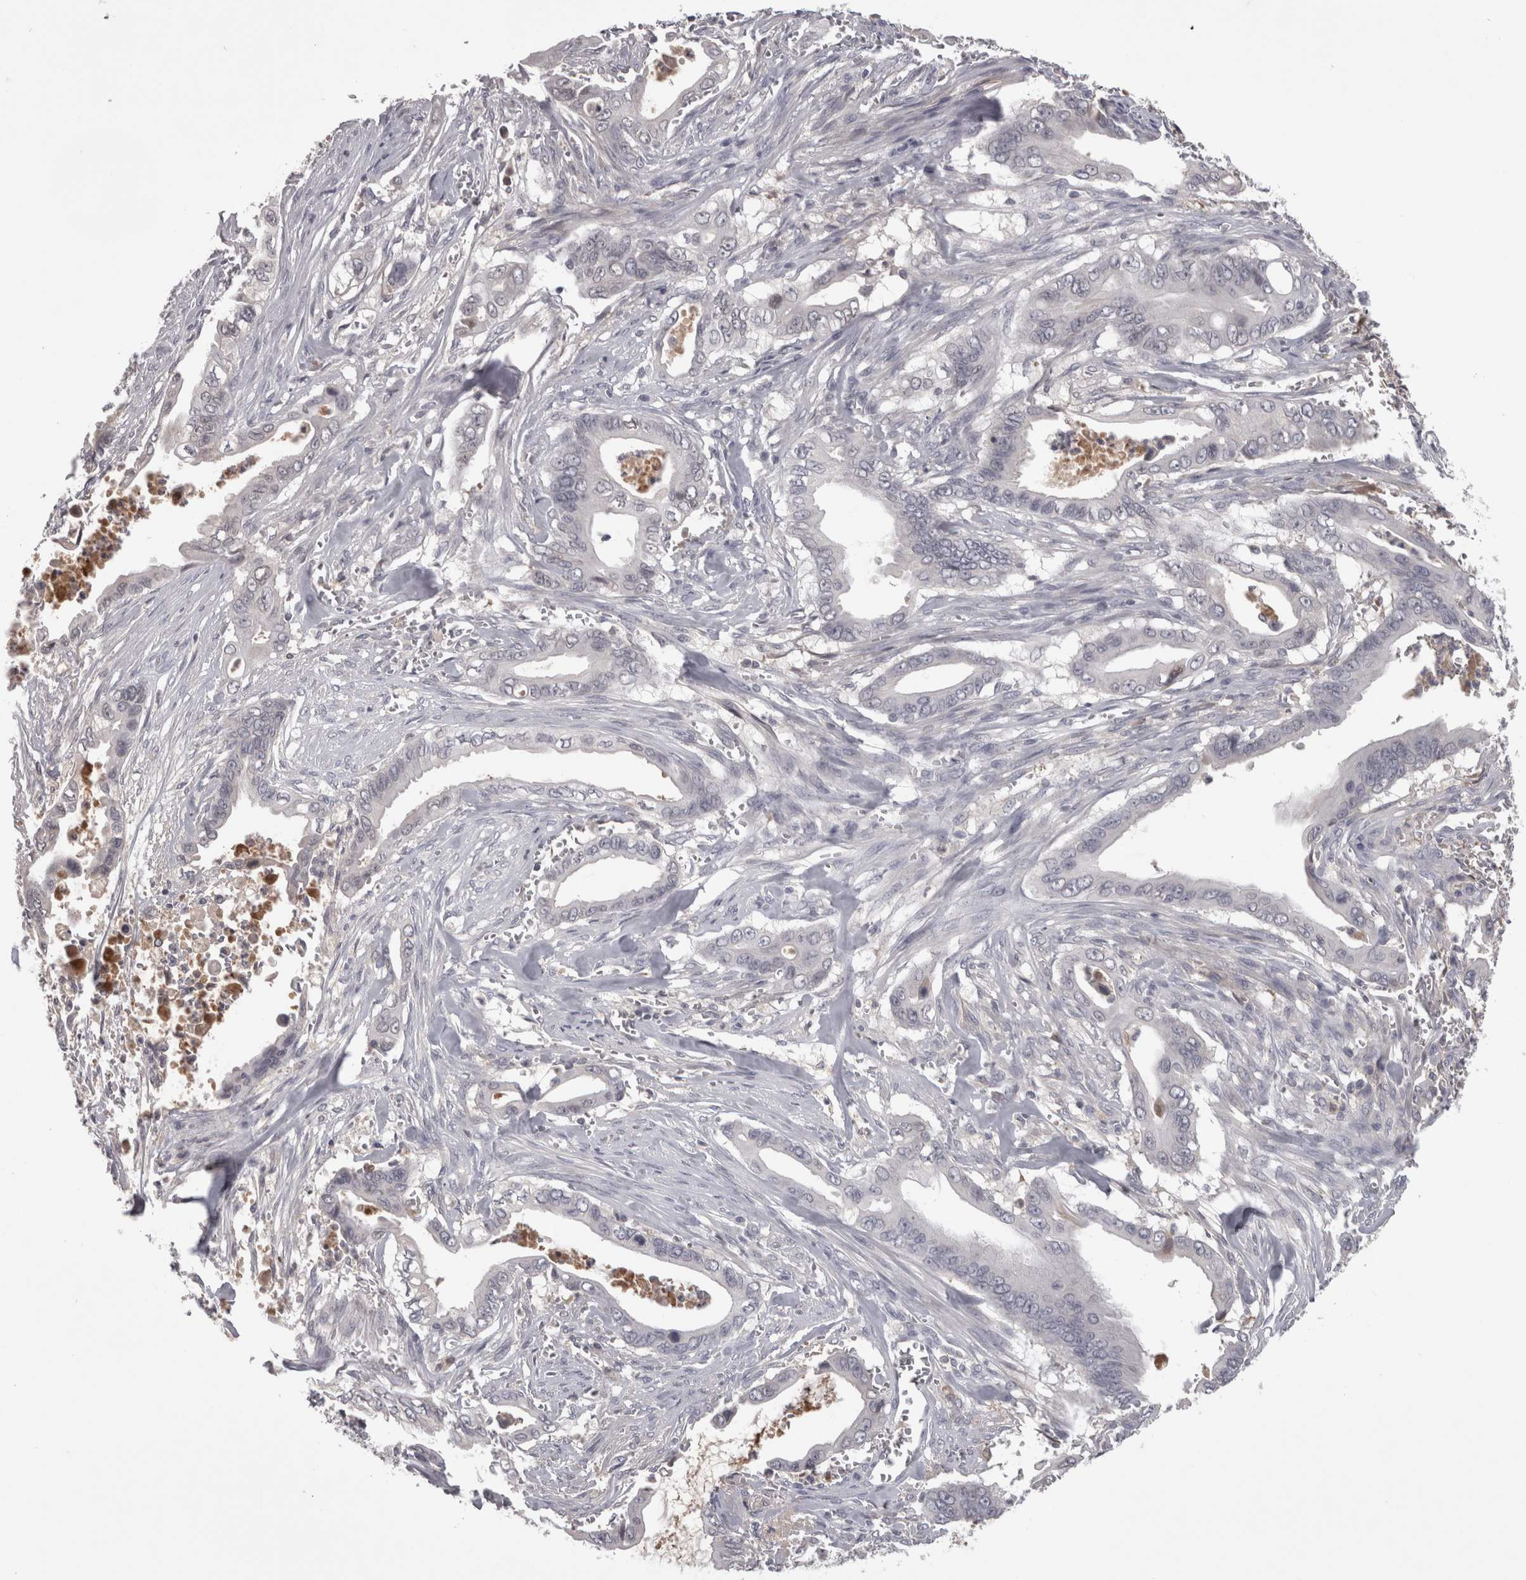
{"staining": {"intensity": "negative", "quantity": "none", "location": "none"}, "tissue": "pancreatic cancer", "cell_type": "Tumor cells", "image_type": "cancer", "snomed": [{"axis": "morphology", "description": "Adenocarcinoma, NOS"}, {"axis": "topography", "description": "Pancreas"}], "caption": "IHC image of pancreatic cancer stained for a protein (brown), which demonstrates no staining in tumor cells. Brightfield microscopy of immunohistochemistry stained with DAB (brown) and hematoxylin (blue), captured at high magnification.", "gene": "SAA4", "patient": {"sex": "male", "age": 59}}